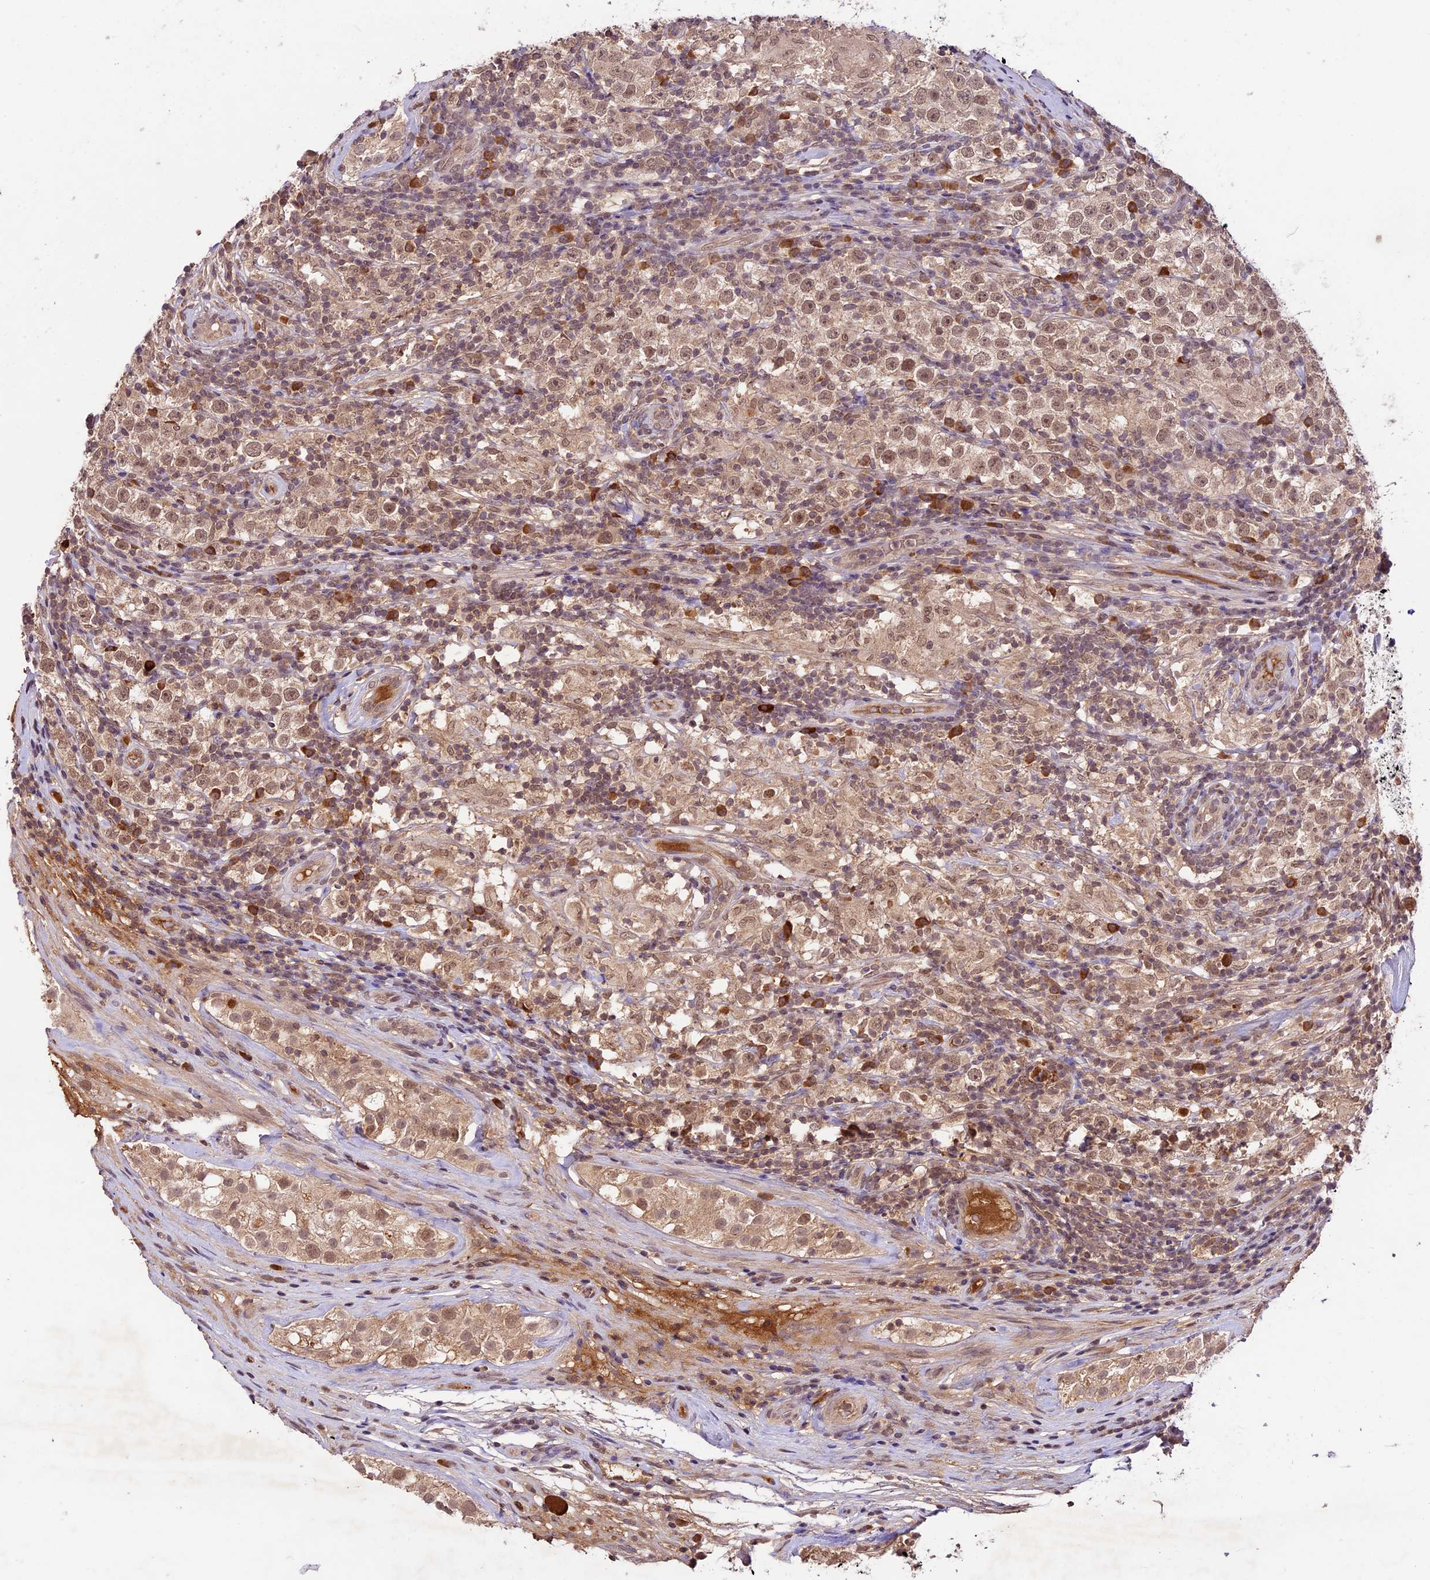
{"staining": {"intensity": "weak", "quantity": ">75%", "location": "cytoplasmic/membranous,nuclear"}, "tissue": "testis cancer", "cell_type": "Tumor cells", "image_type": "cancer", "snomed": [{"axis": "morphology", "description": "Normal tissue, NOS"}, {"axis": "morphology", "description": "Urothelial carcinoma, High grade"}, {"axis": "morphology", "description": "Seminoma, NOS"}, {"axis": "morphology", "description": "Carcinoma, Embryonal, NOS"}, {"axis": "topography", "description": "Urinary bladder"}, {"axis": "topography", "description": "Testis"}], "caption": "This is a photomicrograph of IHC staining of testis cancer (urothelial carcinoma (high-grade)), which shows weak staining in the cytoplasmic/membranous and nuclear of tumor cells.", "gene": "ATP10A", "patient": {"sex": "male", "age": 41}}